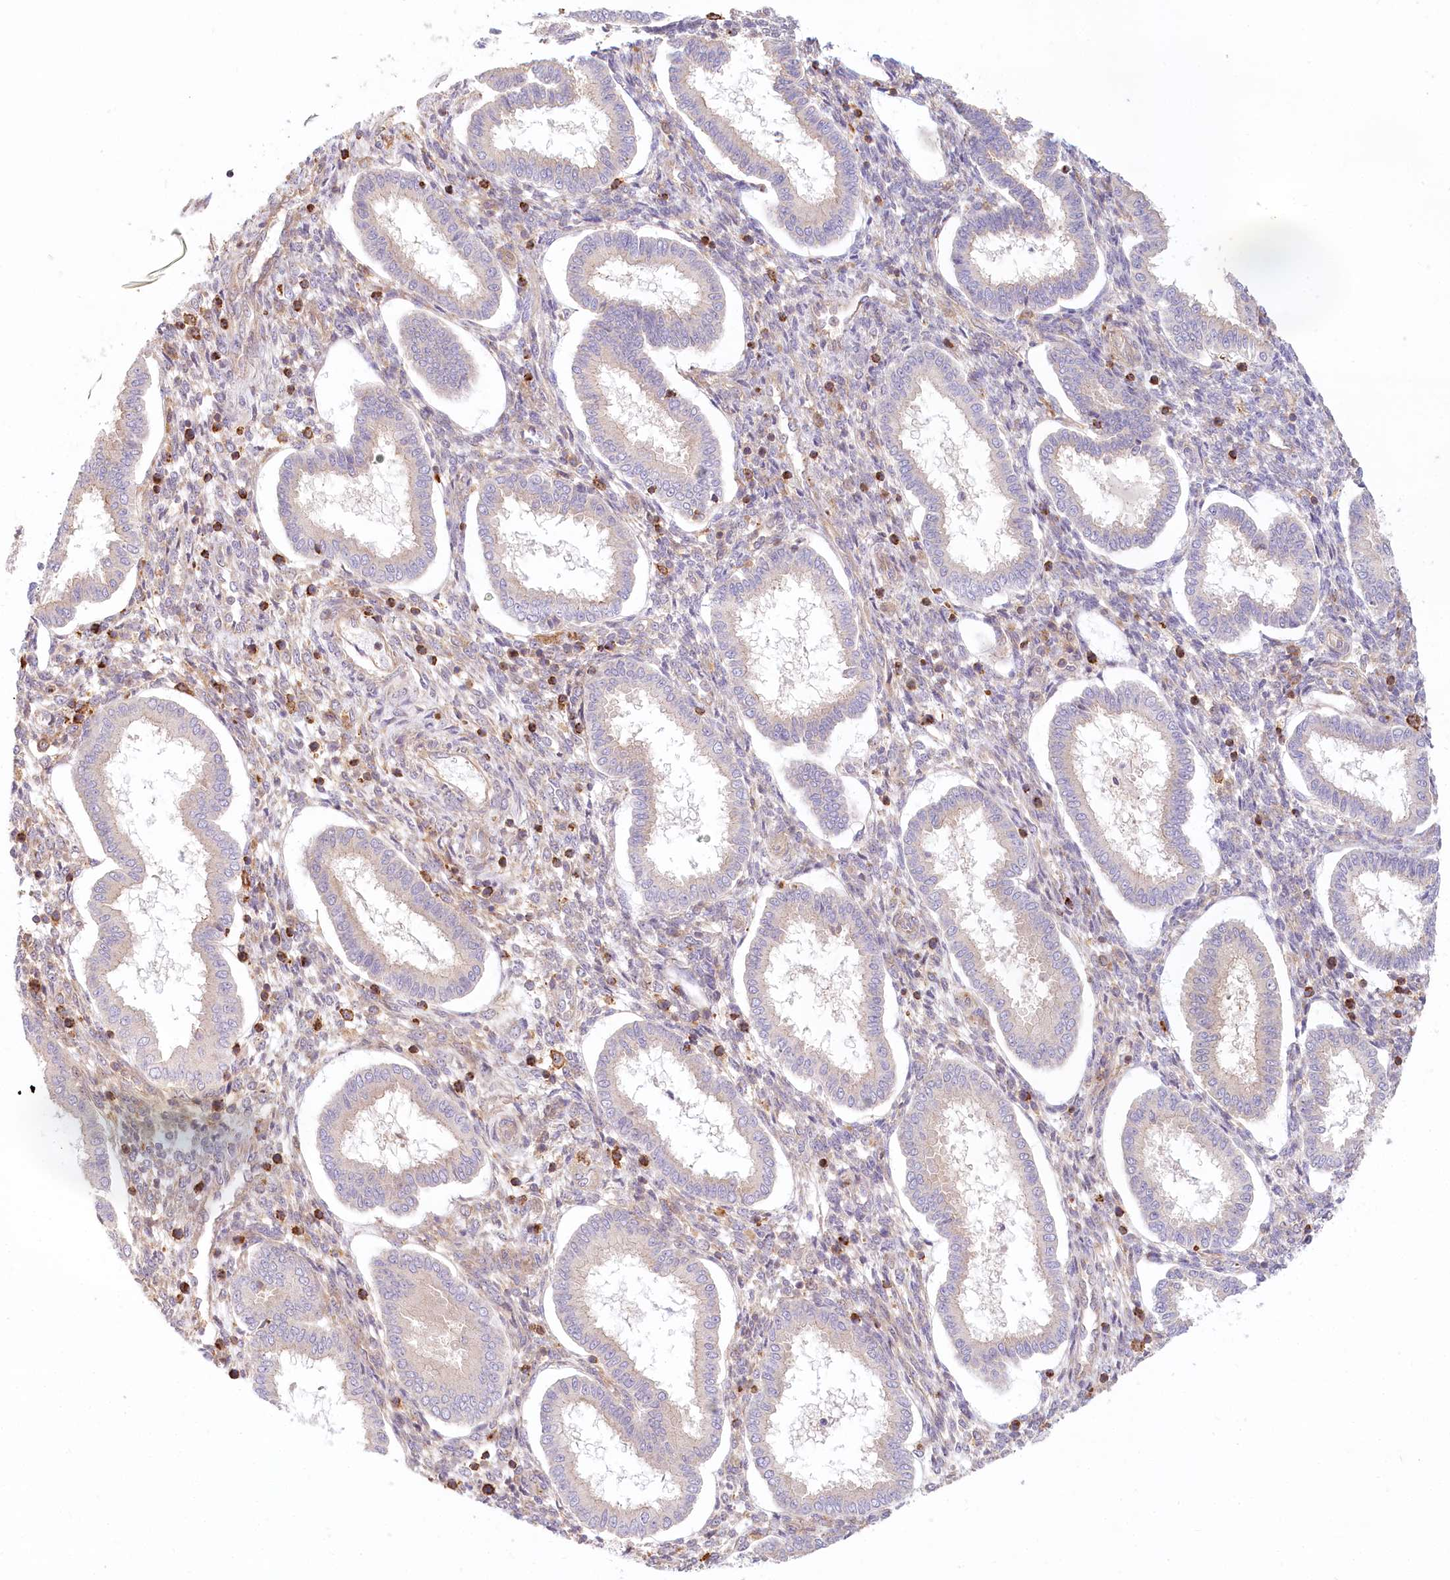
{"staining": {"intensity": "weak", "quantity": "<25%", "location": "cytoplasmic/membranous"}, "tissue": "endometrium", "cell_type": "Cells in endometrial stroma", "image_type": "normal", "snomed": [{"axis": "morphology", "description": "Normal tissue, NOS"}, {"axis": "topography", "description": "Endometrium"}], "caption": "The immunohistochemistry (IHC) histopathology image has no significant expression in cells in endometrial stroma of endometrium. (Immunohistochemistry, brightfield microscopy, high magnification).", "gene": "UMPS", "patient": {"sex": "female", "age": 24}}